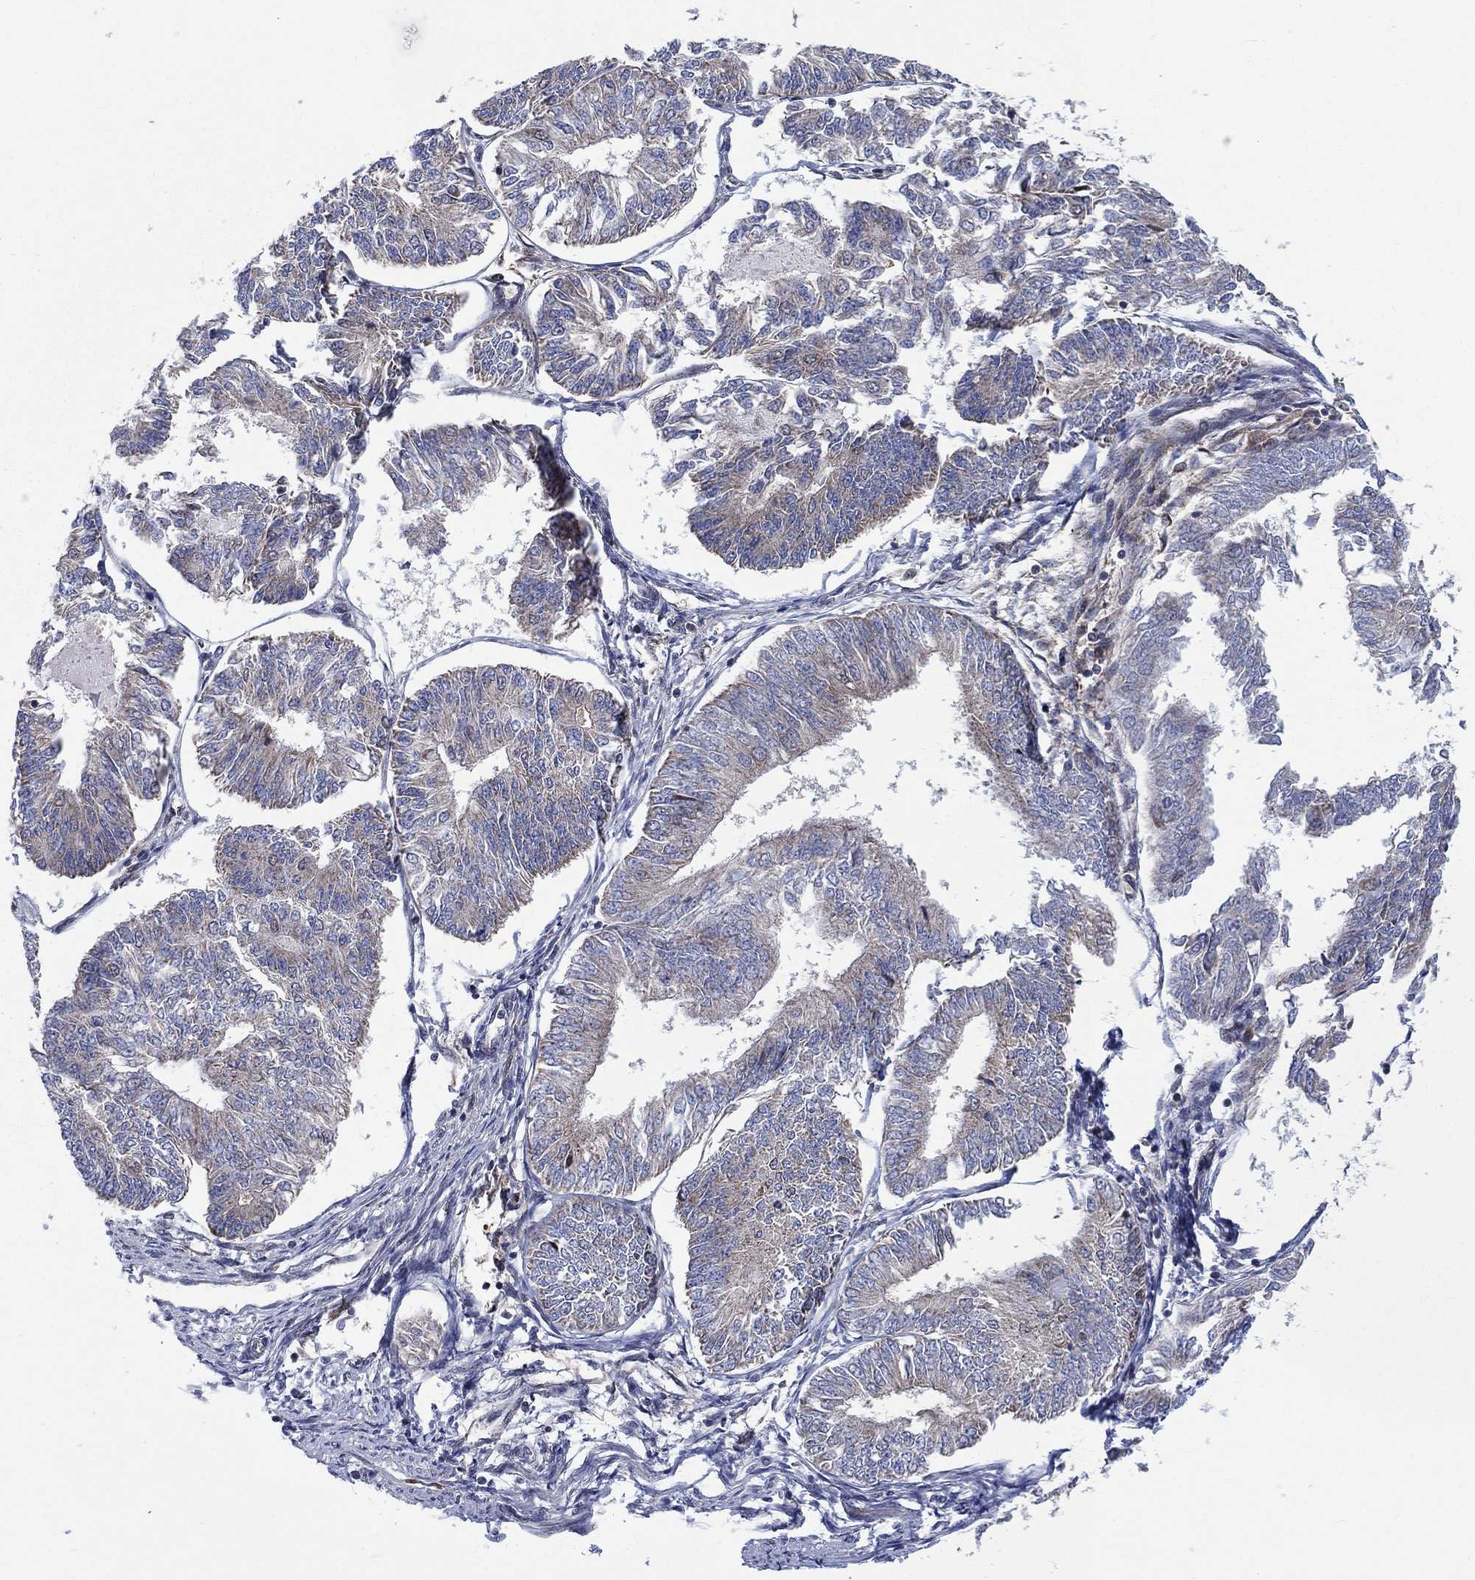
{"staining": {"intensity": "weak", "quantity": "25%-75%", "location": "cytoplasmic/membranous"}, "tissue": "endometrial cancer", "cell_type": "Tumor cells", "image_type": "cancer", "snomed": [{"axis": "morphology", "description": "Adenocarcinoma, NOS"}, {"axis": "topography", "description": "Endometrium"}], "caption": "This micrograph exhibits immunohistochemistry staining of adenocarcinoma (endometrial), with low weak cytoplasmic/membranous staining in about 25%-75% of tumor cells.", "gene": "SLC35F2", "patient": {"sex": "female", "age": 58}}